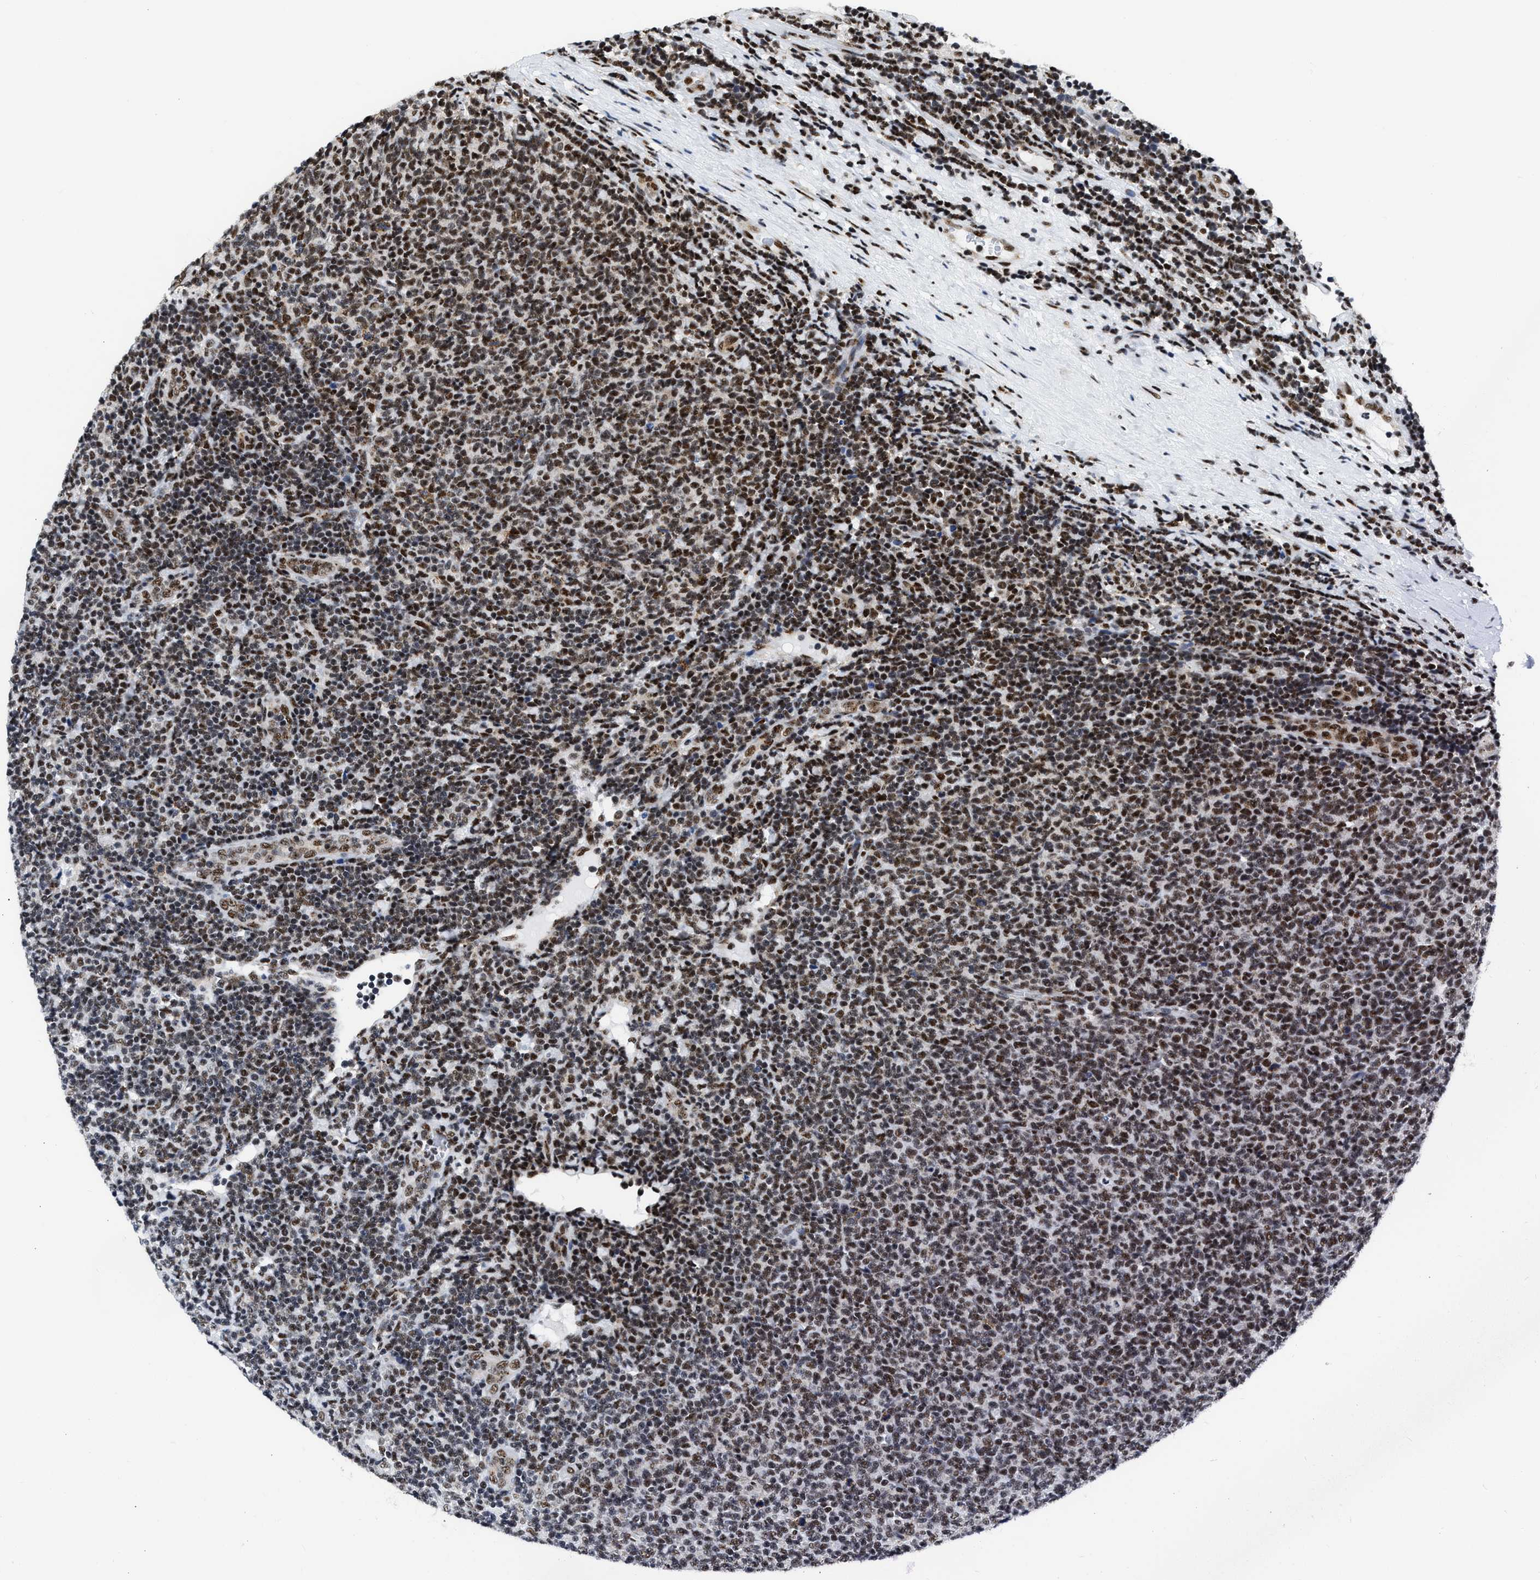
{"staining": {"intensity": "moderate", "quantity": ">75%", "location": "nuclear"}, "tissue": "lymphoma", "cell_type": "Tumor cells", "image_type": "cancer", "snomed": [{"axis": "morphology", "description": "Malignant lymphoma, non-Hodgkin's type, Low grade"}, {"axis": "topography", "description": "Lymph node"}], "caption": "The image shows a brown stain indicating the presence of a protein in the nuclear of tumor cells in malignant lymphoma, non-Hodgkin's type (low-grade). Using DAB (3,3'-diaminobenzidine) (brown) and hematoxylin (blue) stains, captured at high magnification using brightfield microscopy.", "gene": "RBM8A", "patient": {"sex": "male", "age": 66}}